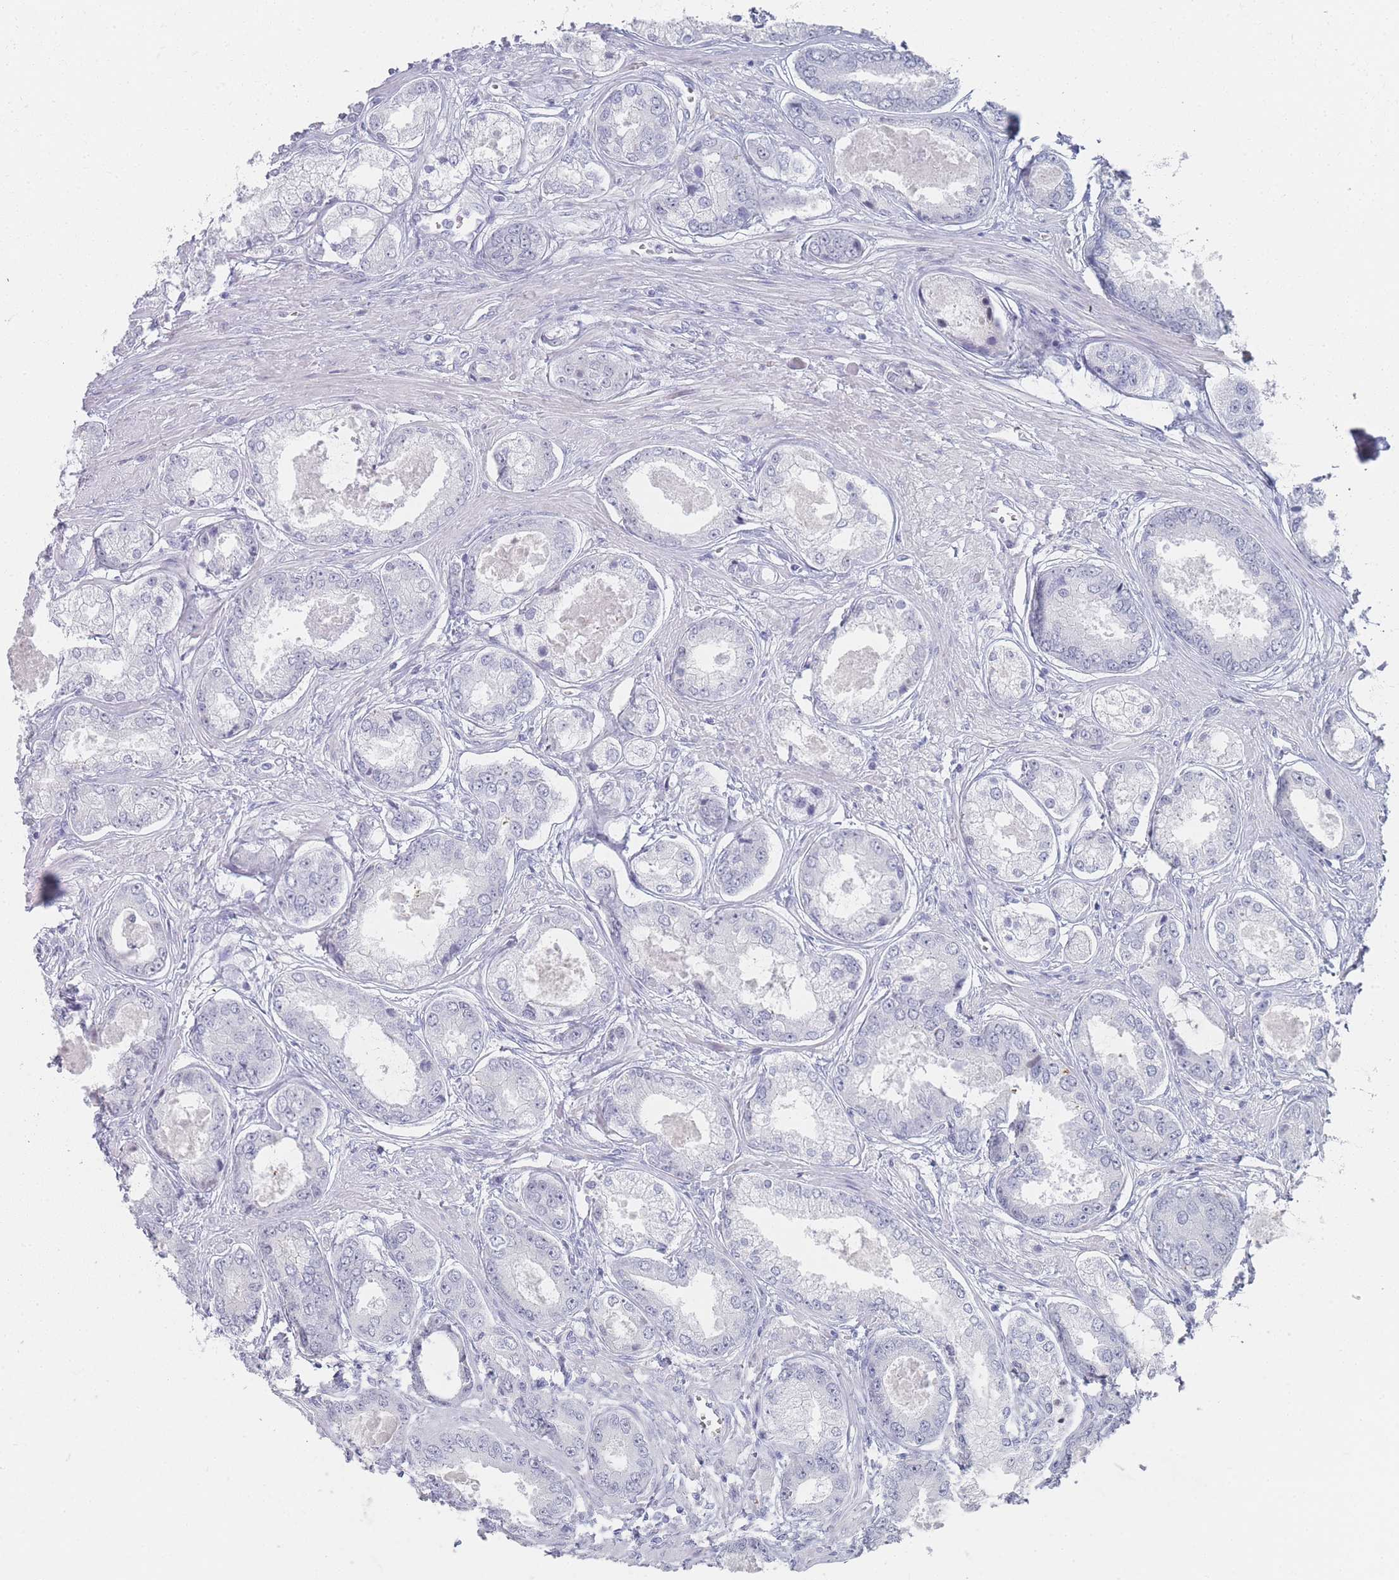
{"staining": {"intensity": "negative", "quantity": "none", "location": "none"}, "tissue": "prostate cancer", "cell_type": "Tumor cells", "image_type": "cancer", "snomed": [{"axis": "morphology", "description": "Adenocarcinoma, Low grade"}, {"axis": "topography", "description": "Prostate"}], "caption": "Prostate cancer stained for a protein using IHC reveals no staining tumor cells.", "gene": "IMPG1", "patient": {"sex": "male", "age": 68}}